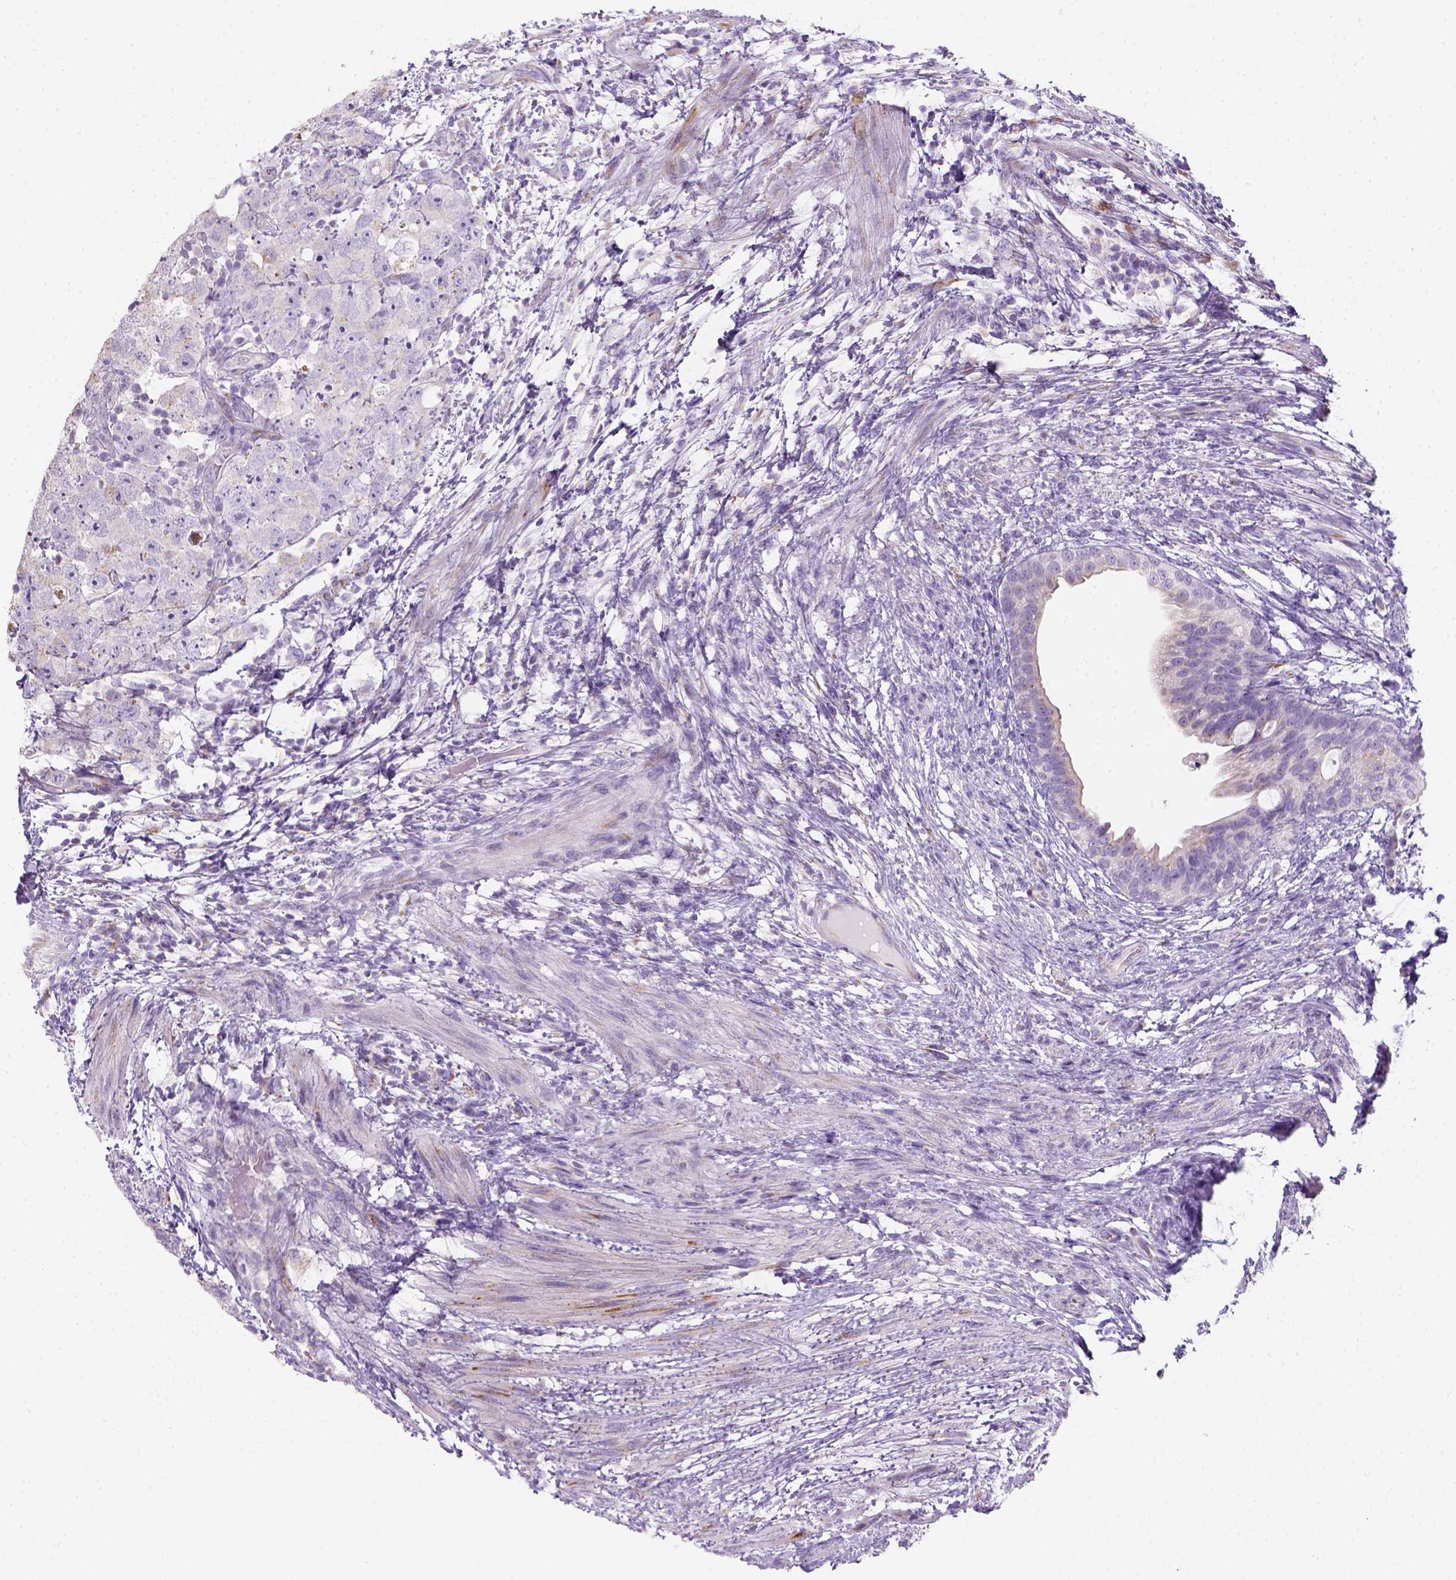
{"staining": {"intensity": "negative", "quantity": "none", "location": "none"}, "tissue": "testis cancer", "cell_type": "Tumor cells", "image_type": "cancer", "snomed": [{"axis": "morphology", "description": "Carcinoma, Embryonal, NOS"}, {"axis": "topography", "description": "Testis"}], "caption": "A micrograph of human testis cancer is negative for staining in tumor cells.", "gene": "CES2", "patient": {"sex": "male", "age": 24}}